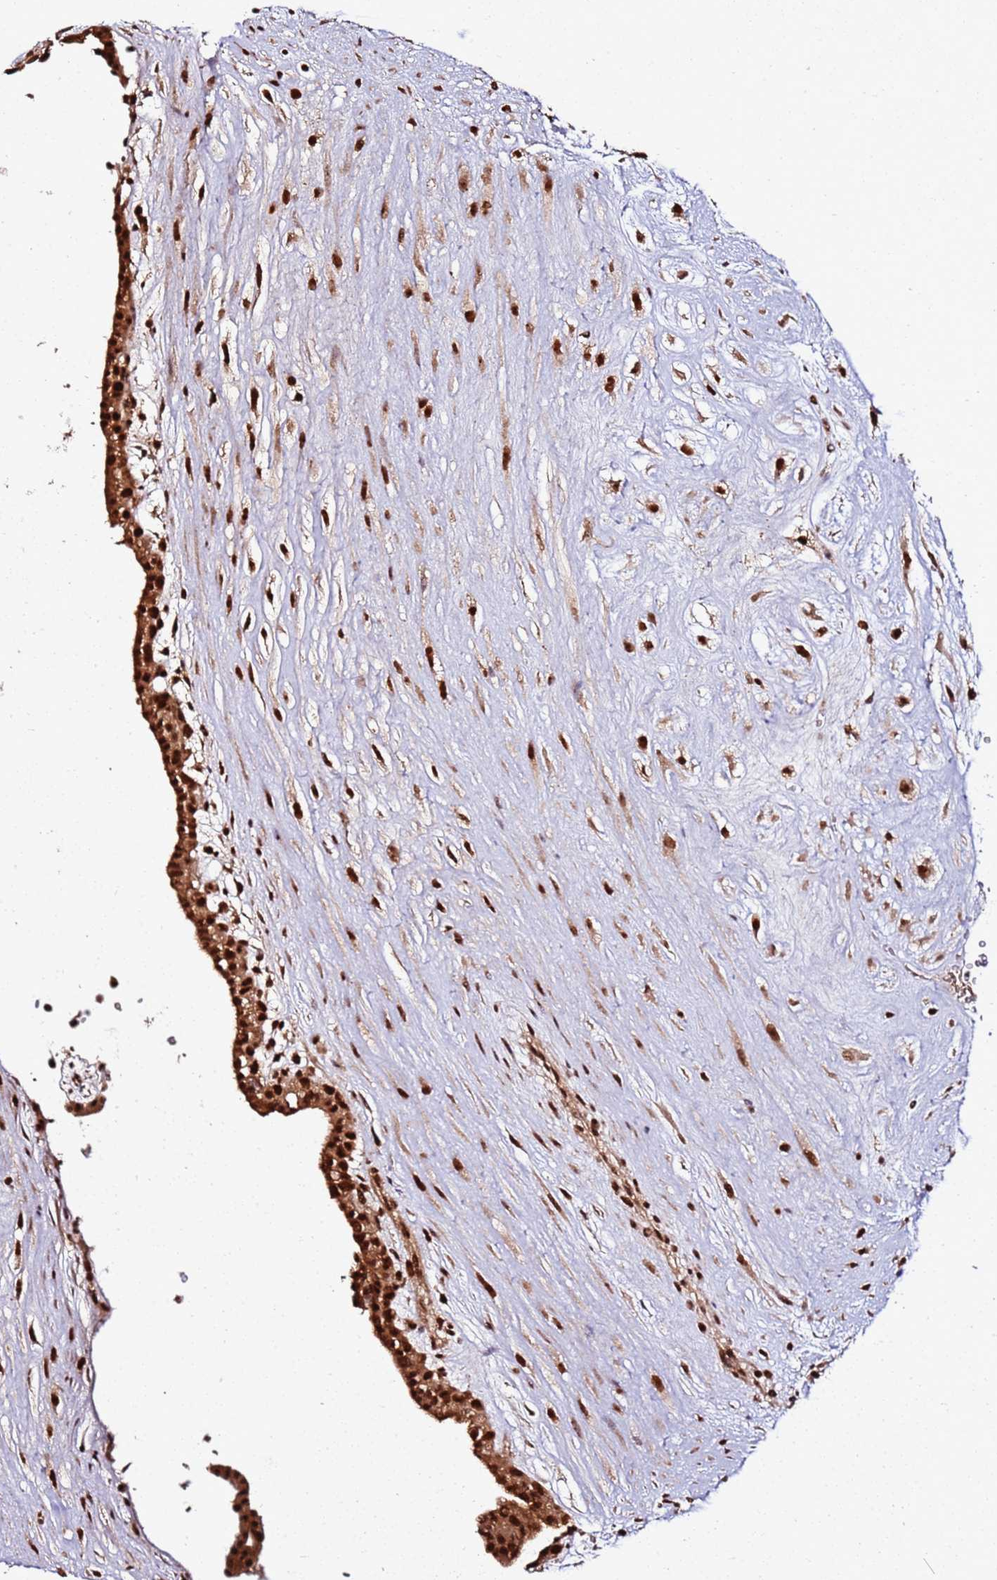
{"staining": {"intensity": "strong", "quantity": ">75%", "location": "cytoplasmic/membranous,nuclear"}, "tissue": "placenta", "cell_type": "Decidual cells", "image_type": "normal", "snomed": [{"axis": "morphology", "description": "Normal tissue, NOS"}, {"axis": "topography", "description": "Placenta"}], "caption": "The histopathology image exhibits immunohistochemical staining of unremarkable placenta. There is strong cytoplasmic/membranous,nuclear staining is identified in about >75% of decidual cells. Nuclei are stained in blue.", "gene": "XRN2", "patient": {"sex": "female", "age": 18}}